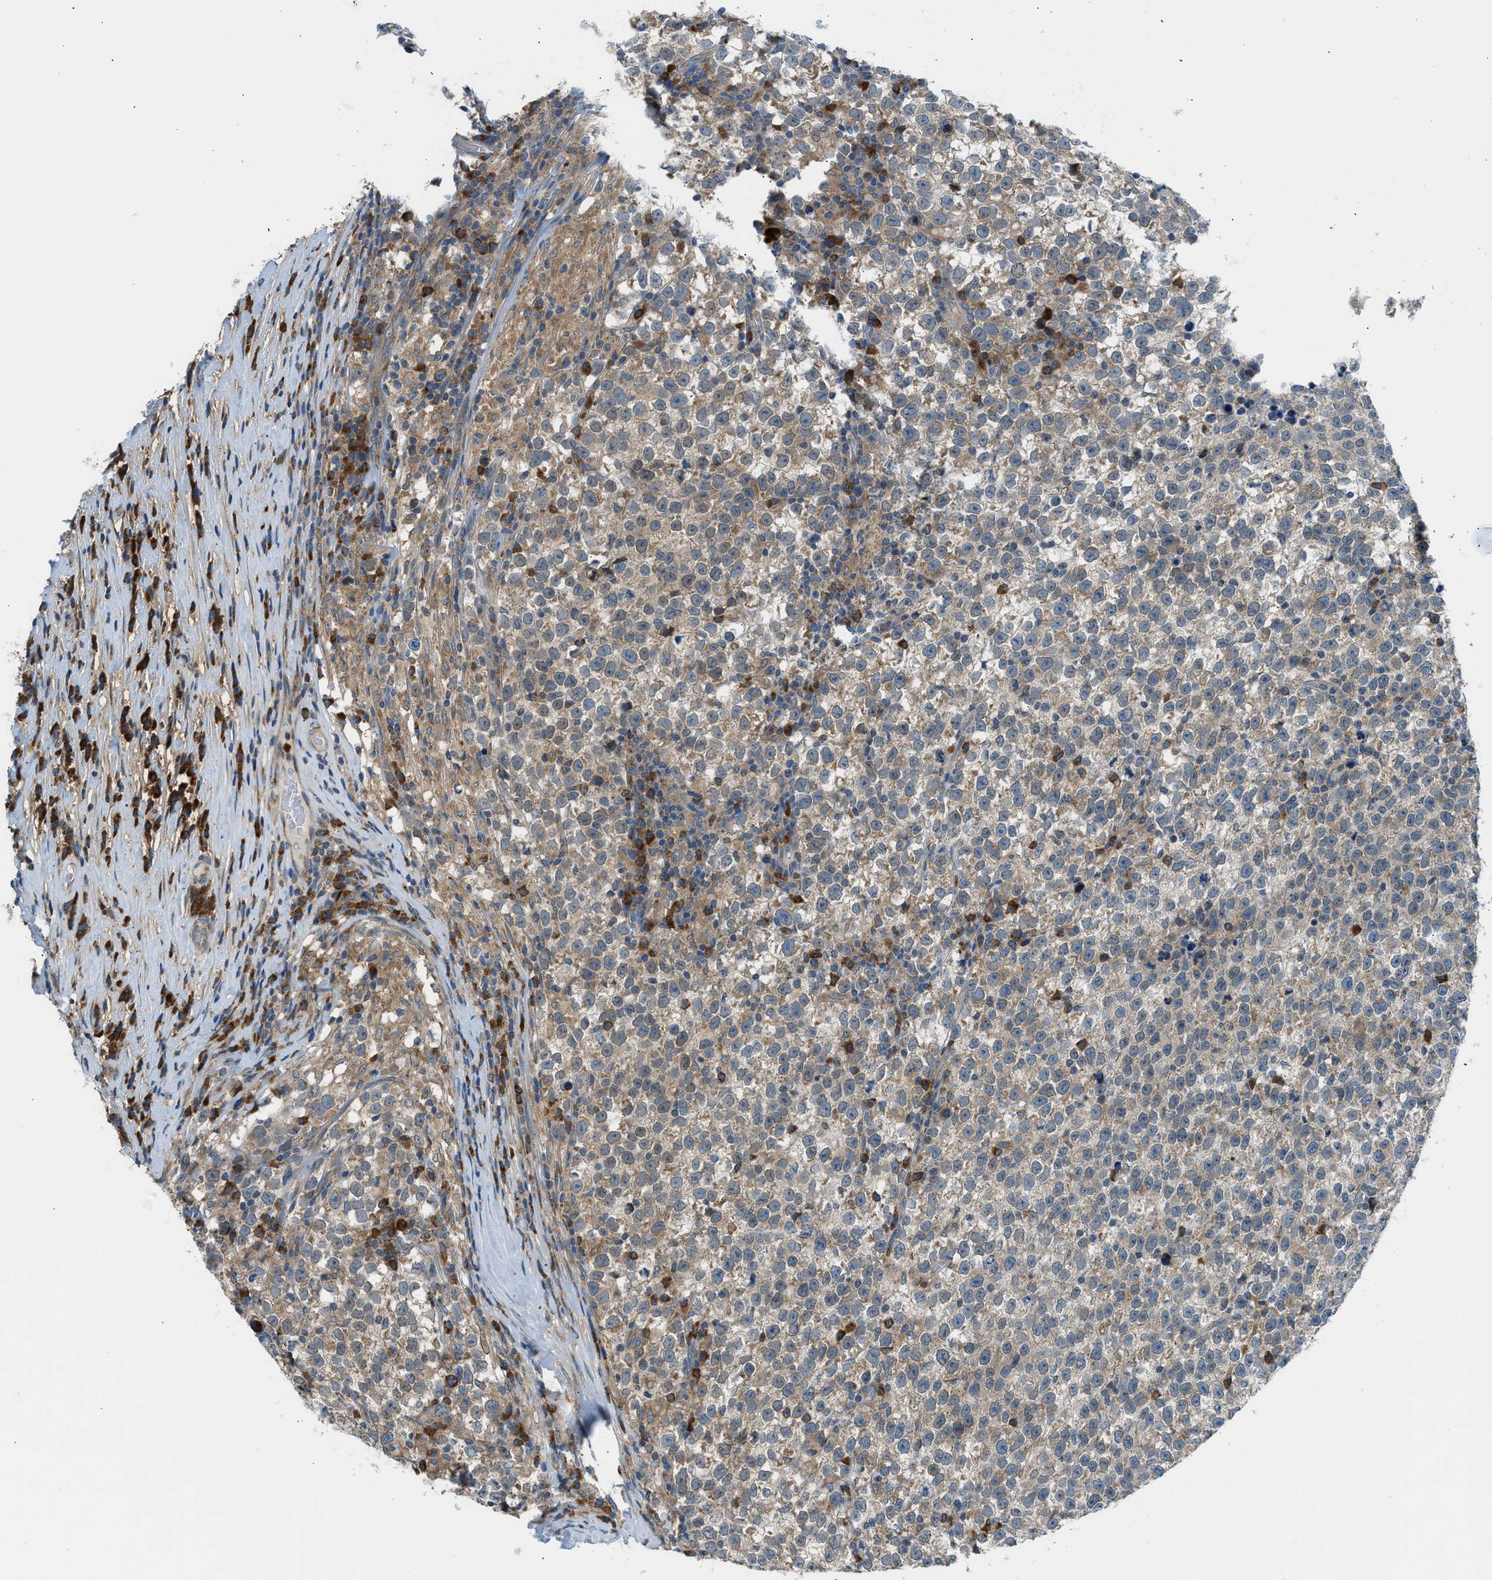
{"staining": {"intensity": "weak", "quantity": ">75%", "location": "cytoplasmic/membranous"}, "tissue": "testis cancer", "cell_type": "Tumor cells", "image_type": "cancer", "snomed": [{"axis": "morphology", "description": "Normal tissue, NOS"}, {"axis": "morphology", "description": "Seminoma, NOS"}, {"axis": "topography", "description": "Testis"}], "caption": "High-power microscopy captured an IHC image of testis cancer, revealing weak cytoplasmic/membranous positivity in approximately >75% of tumor cells. The protein is shown in brown color, while the nuclei are stained blue.", "gene": "EDARADD", "patient": {"sex": "male", "age": 43}}